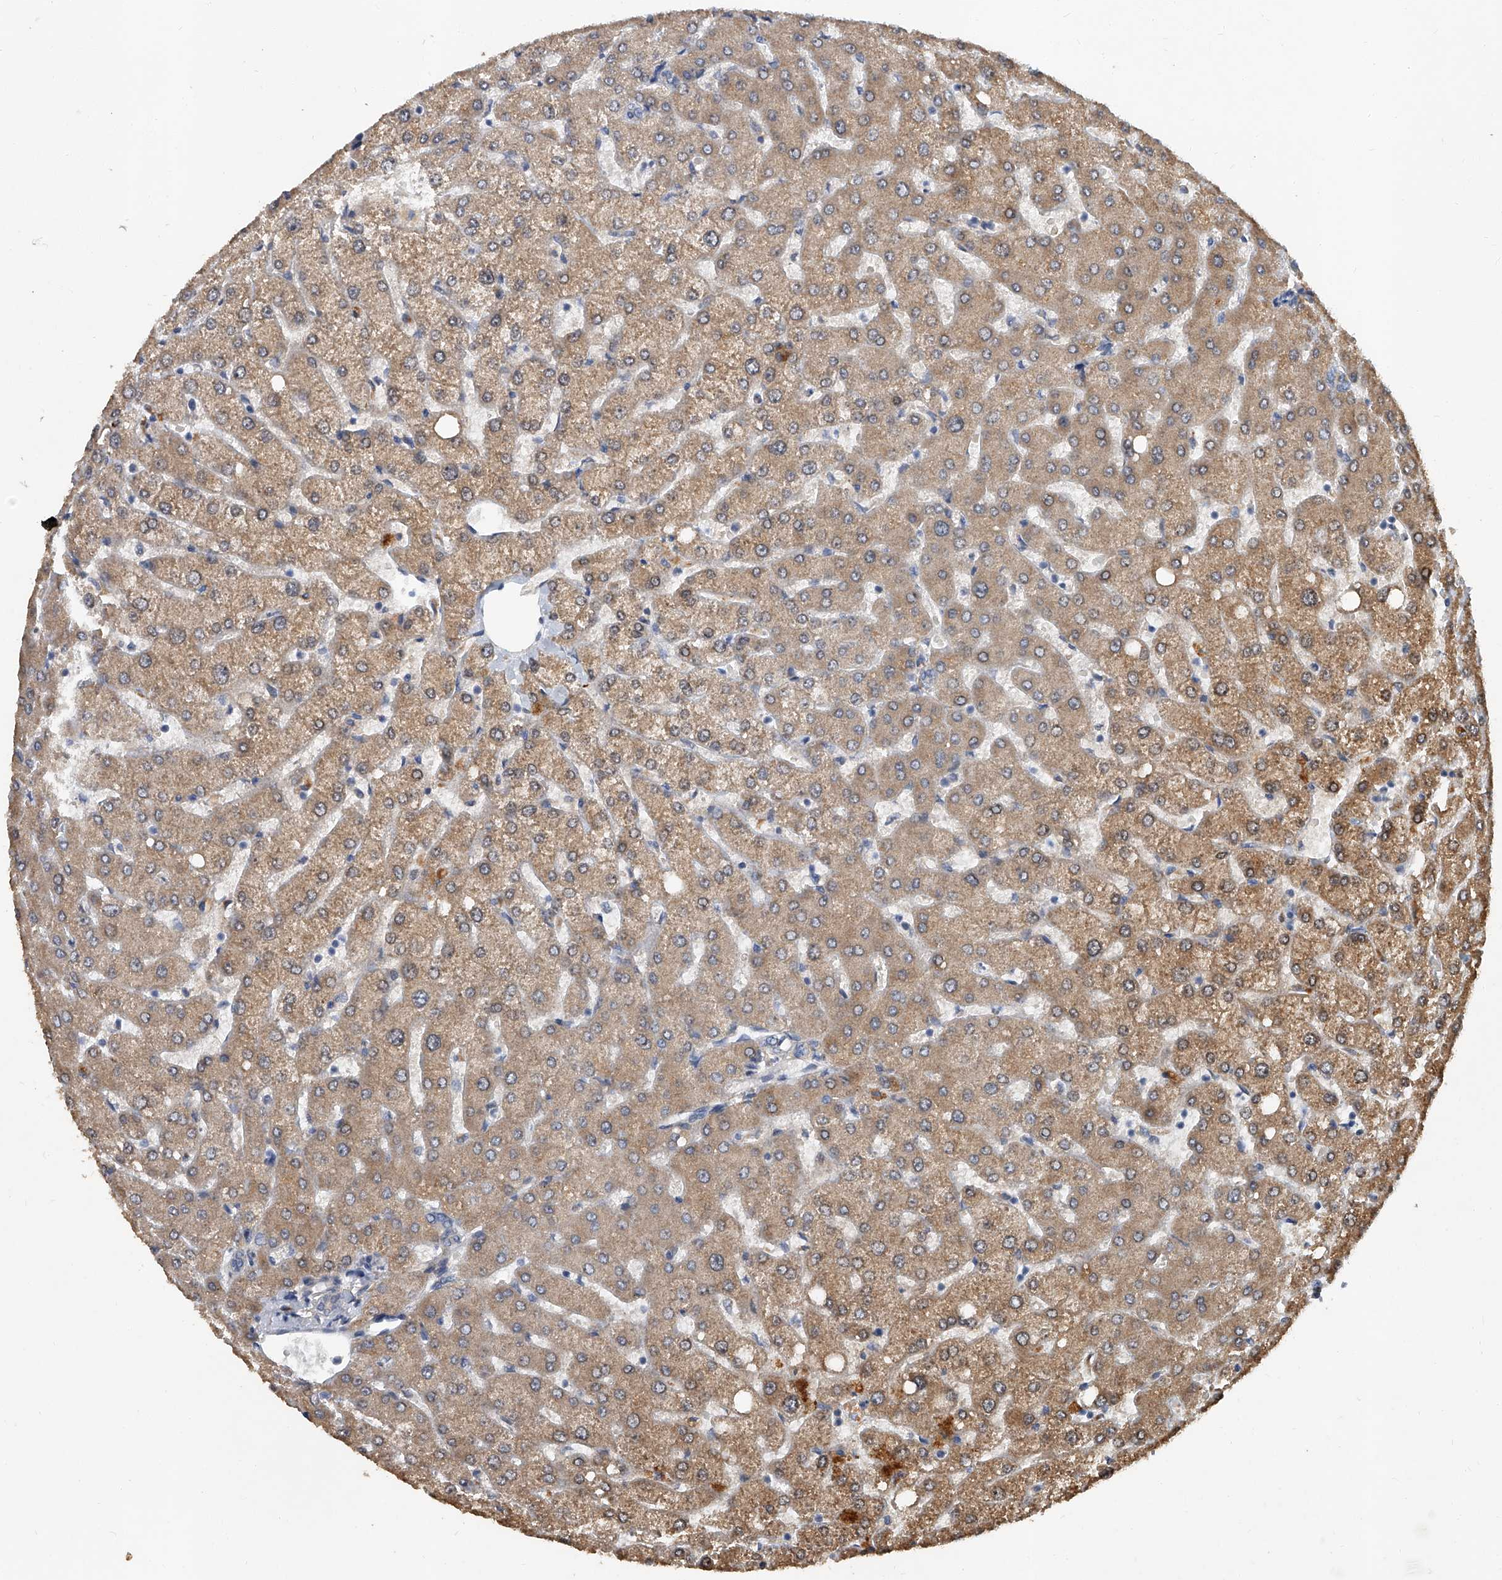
{"staining": {"intensity": "negative", "quantity": "none", "location": "none"}, "tissue": "liver", "cell_type": "Cholangiocytes", "image_type": "normal", "snomed": [{"axis": "morphology", "description": "Normal tissue, NOS"}, {"axis": "topography", "description": "Liver"}], "caption": "This is a micrograph of immunohistochemistry staining of benign liver, which shows no staining in cholangiocytes.", "gene": "JAG2", "patient": {"sex": "female", "age": 54}}